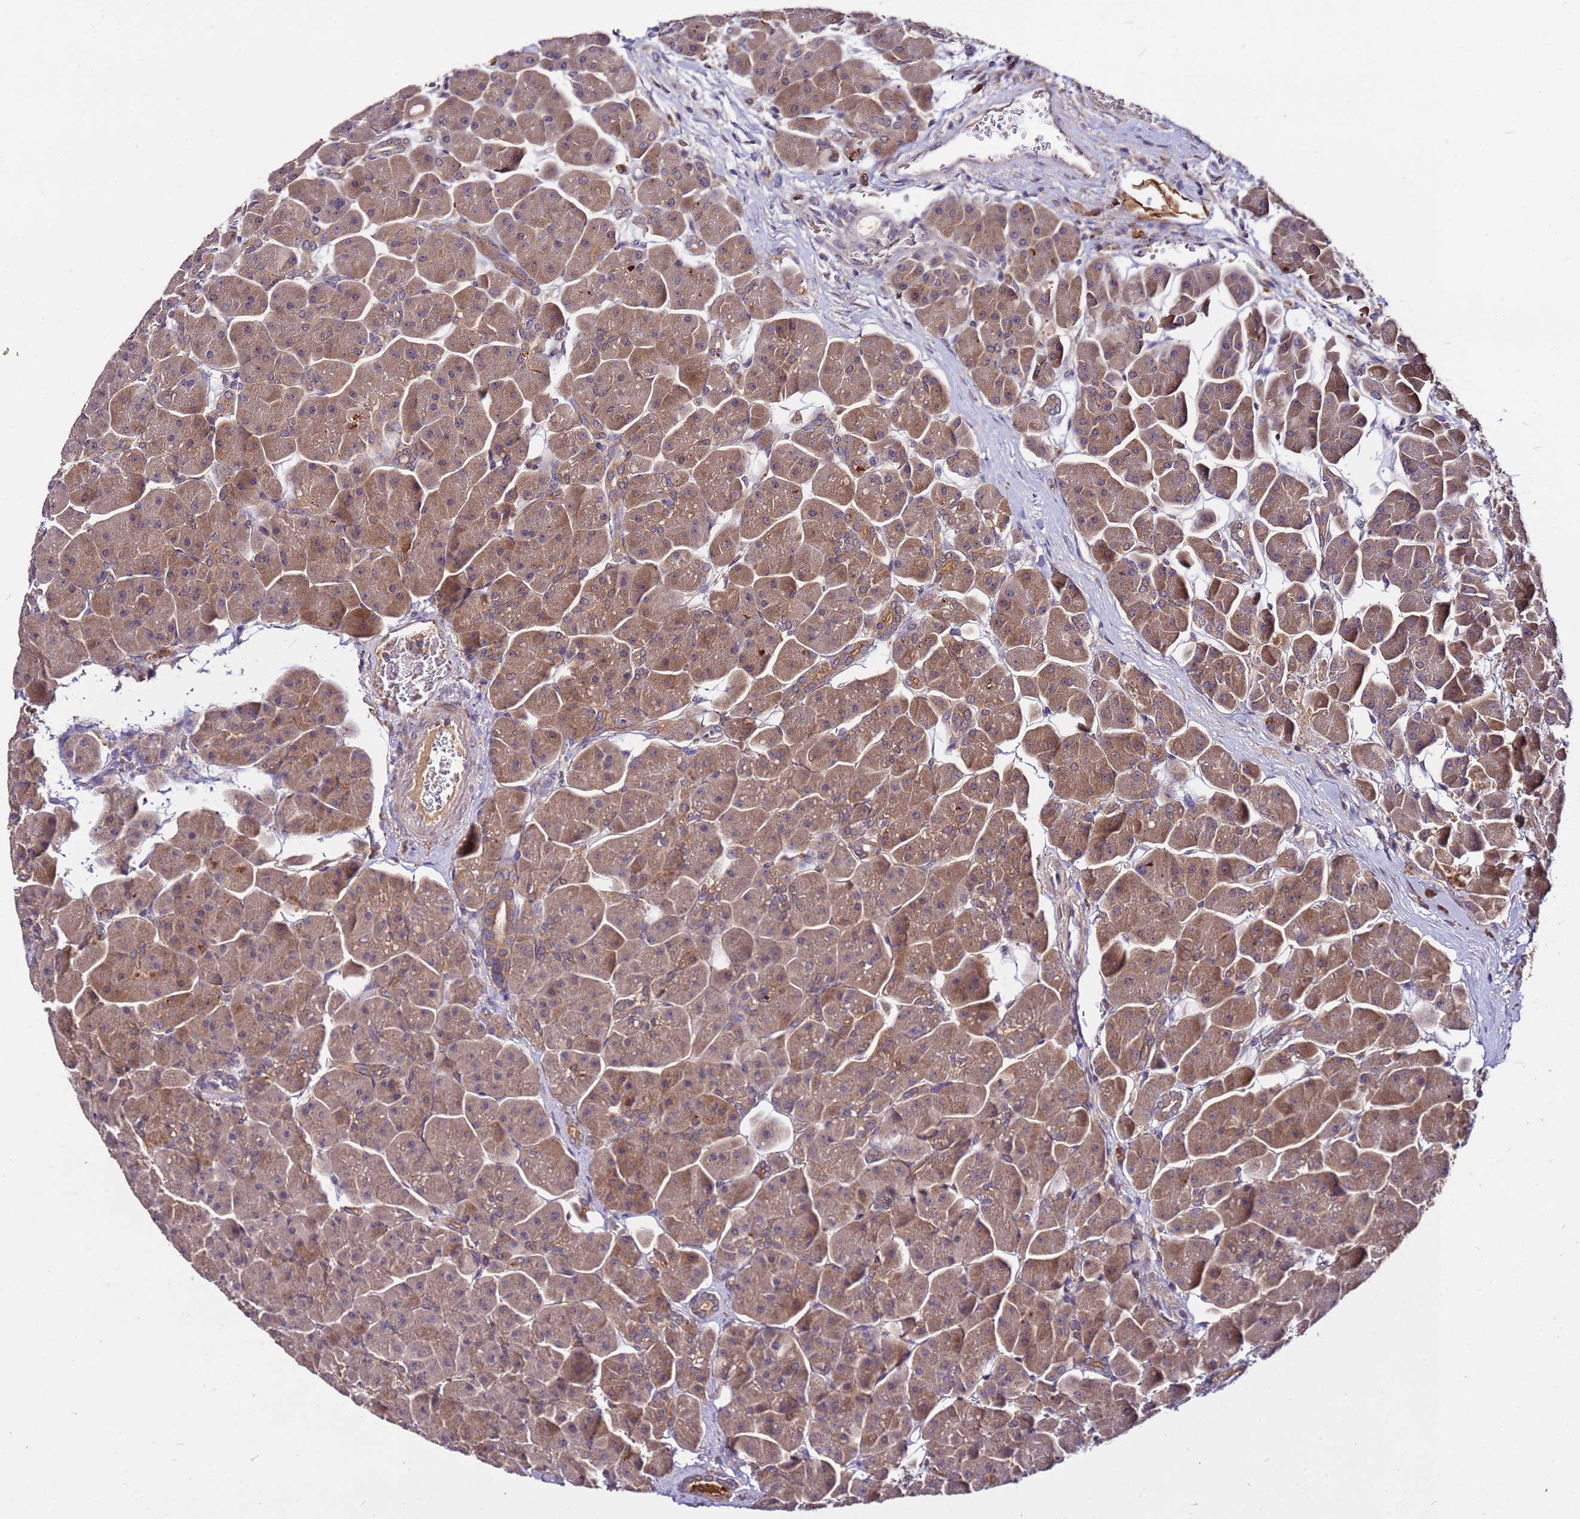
{"staining": {"intensity": "moderate", "quantity": ">75%", "location": "cytoplasmic/membranous"}, "tissue": "pancreas", "cell_type": "Exocrine glandular cells", "image_type": "normal", "snomed": [{"axis": "morphology", "description": "Normal tissue, NOS"}, {"axis": "topography", "description": "Pancreas"}], "caption": "Protein analysis of benign pancreas demonstrates moderate cytoplasmic/membranous positivity in approximately >75% of exocrine glandular cells. Using DAB (brown) and hematoxylin (blue) stains, captured at high magnification using brightfield microscopy.", "gene": "GSPT2", "patient": {"sex": "male", "age": 66}}